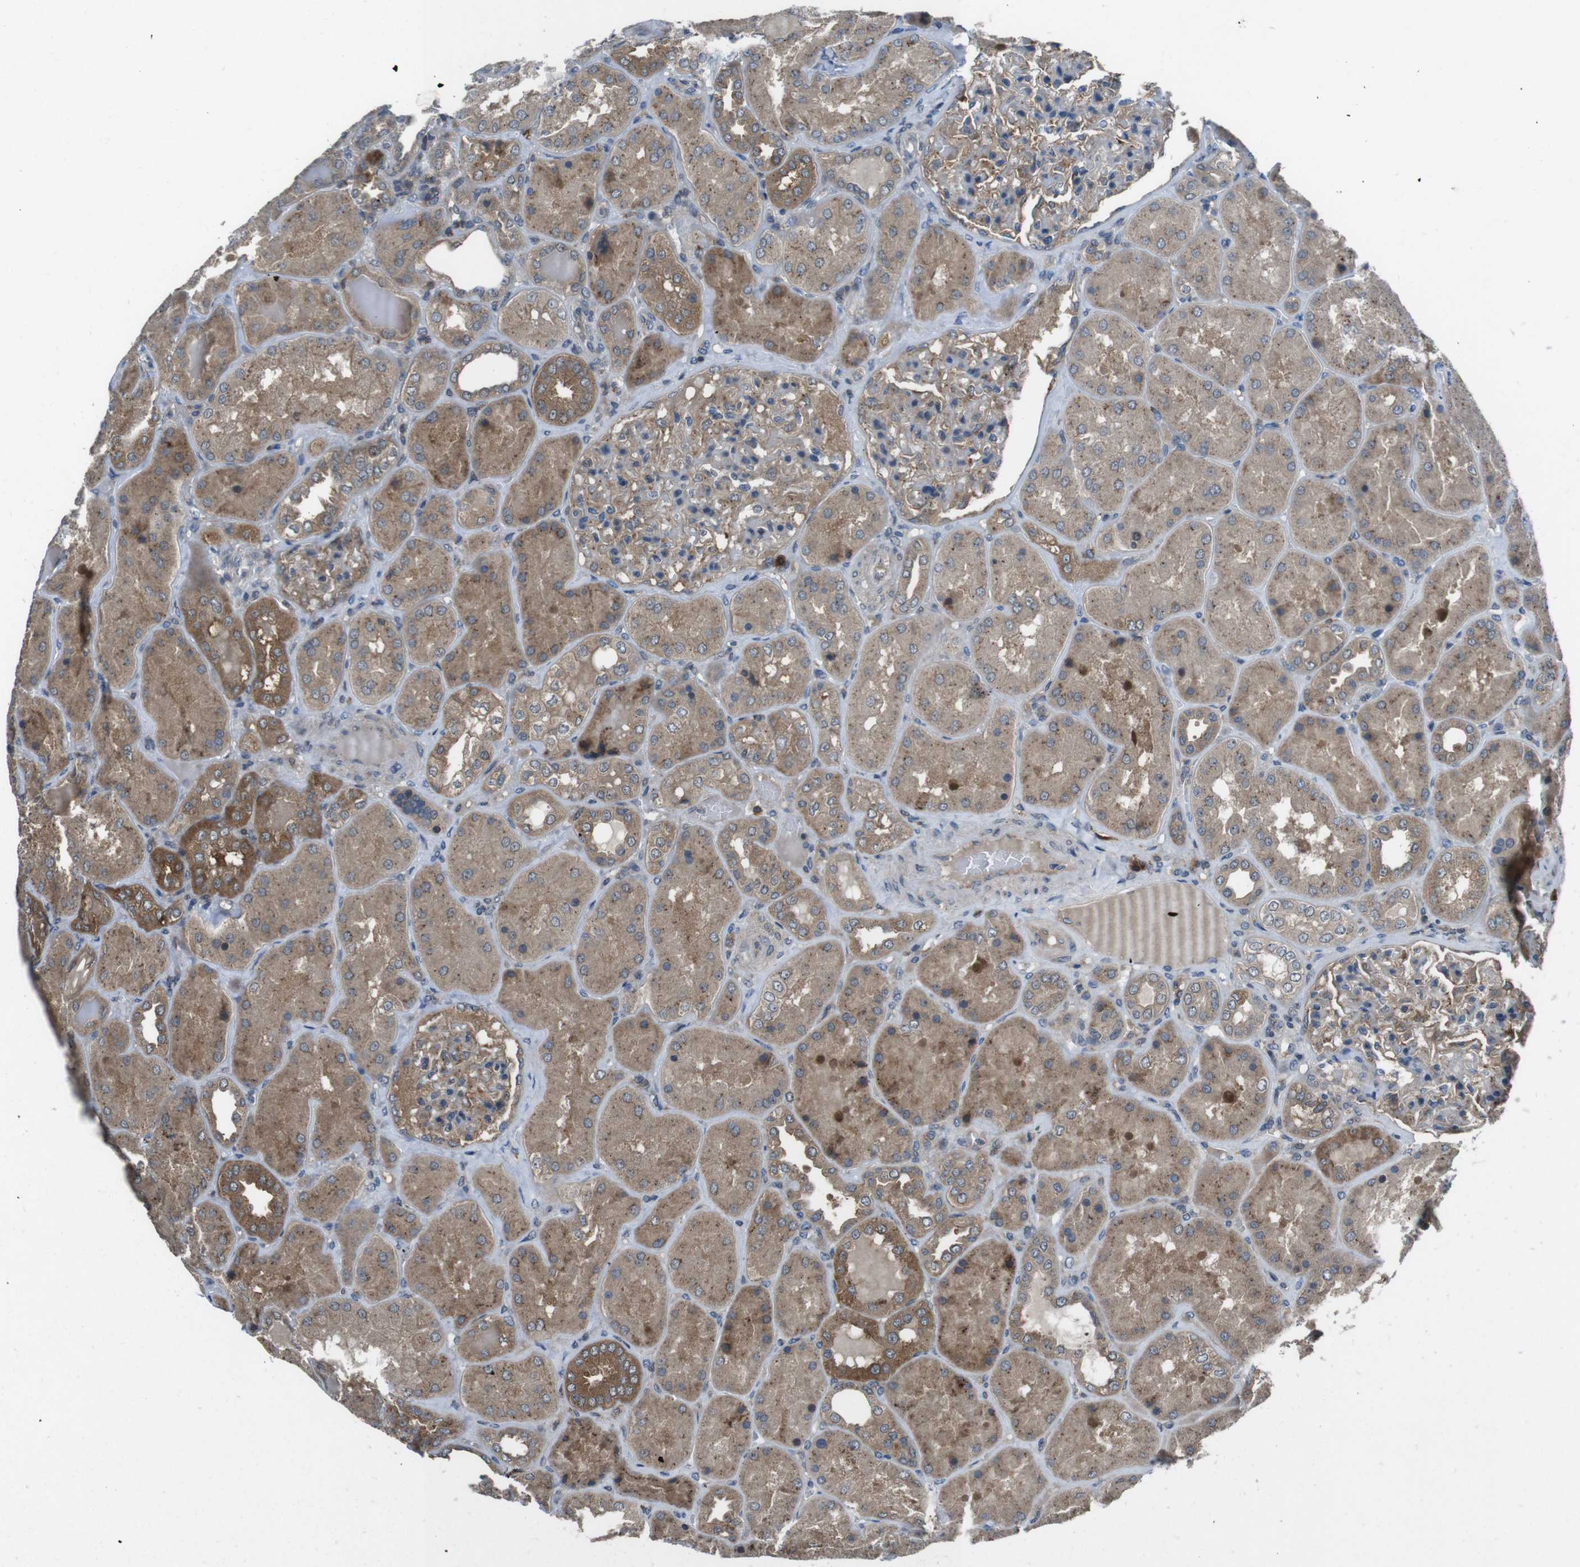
{"staining": {"intensity": "moderate", "quantity": ">75%", "location": "cytoplasmic/membranous"}, "tissue": "kidney", "cell_type": "Cells in glomeruli", "image_type": "normal", "snomed": [{"axis": "morphology", "description": "Normal tissue, NOS"}, {"axis": "topography", "description": "Kidney"}], "caption": "This histopathology image shows benign kidney stained with IHC to label a protein in brown. The cytoplasmic/membranous of cells in glomeruli show moderate positivity for the protein. Nuclei are counter-stained blue.", "gene": "SLC22A23", "patient": {"sex": "female", "age": 56}}